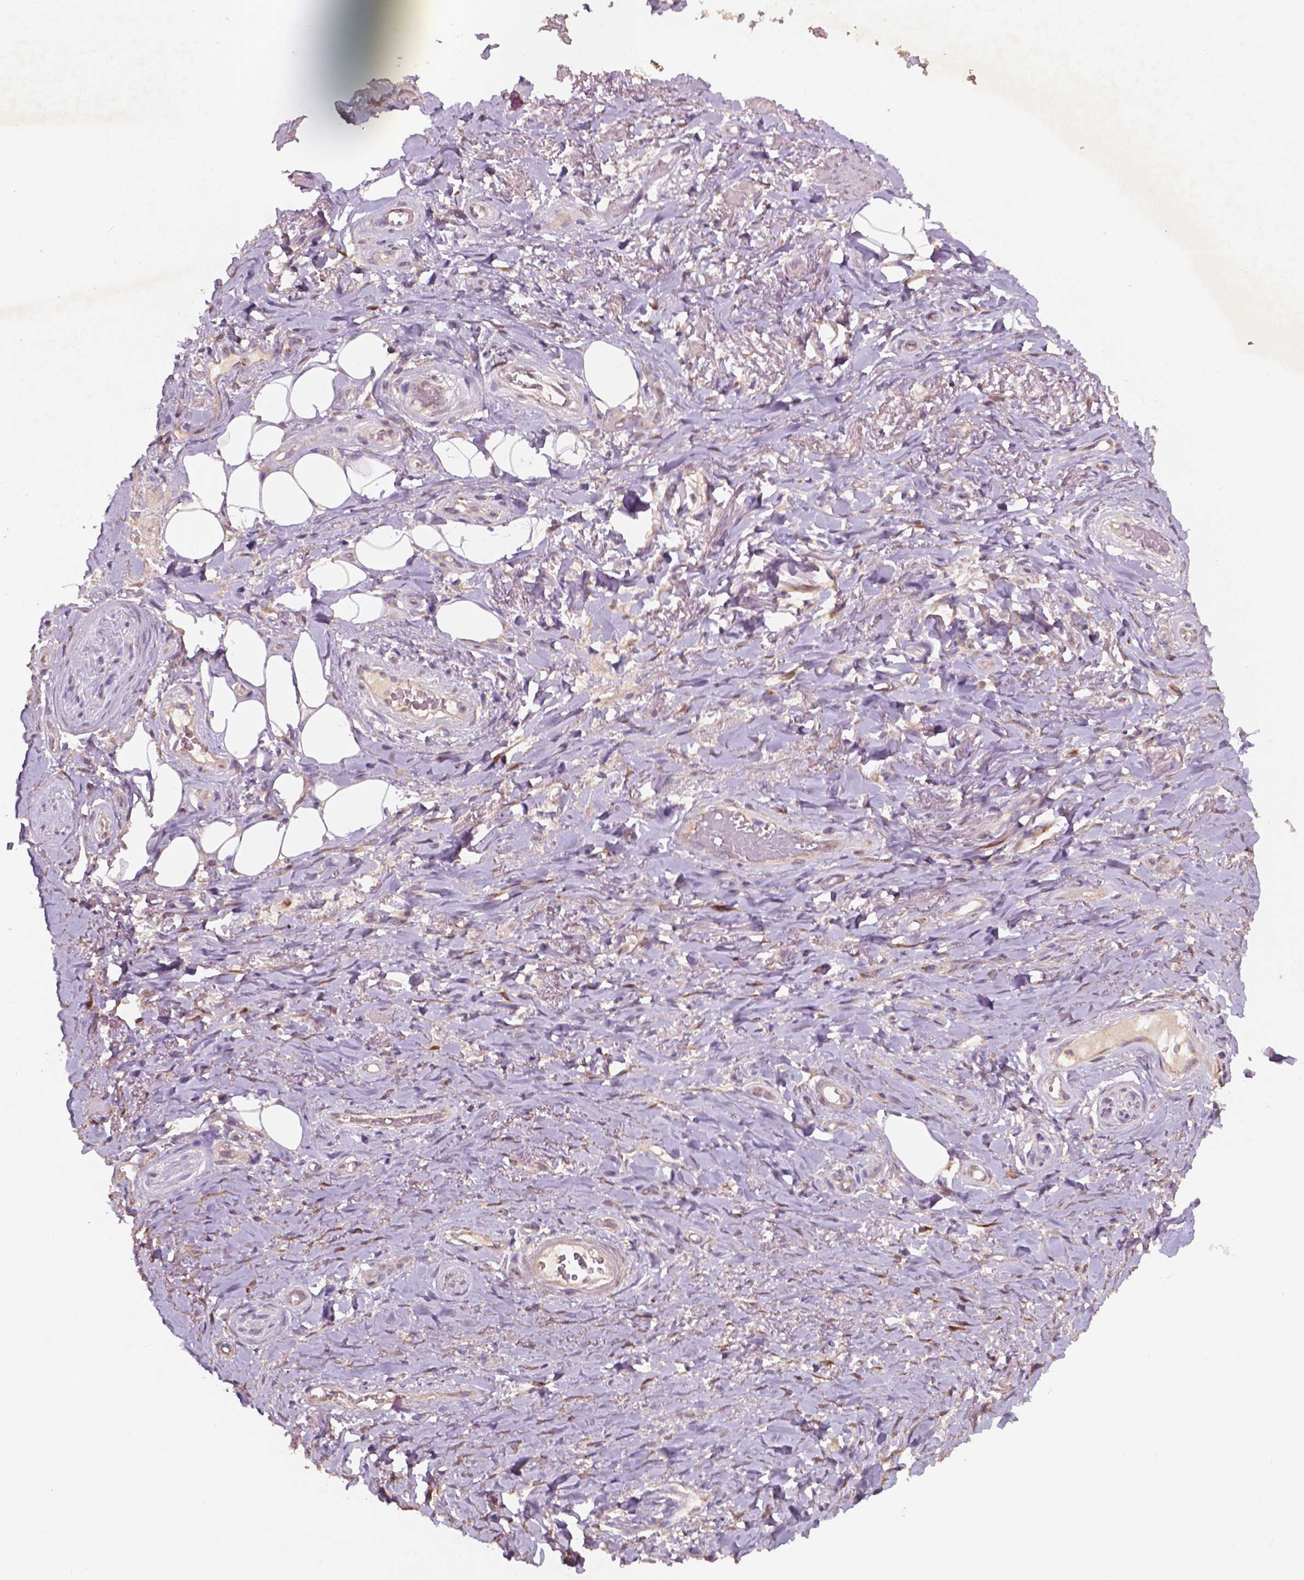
{"staining": {"intensity": "weak", "quantity": "25%-75%", "location": "cytoplasmic/membranous"}, "tissue": "adipose tissue", "cell_type": "Adipocytes", "image_type": "normal", "snomed": [{"axis": "morphology", "description": "Normal tissue, NOS"}, {"axis": "topography", "description": "Anal"}, {"axis": "topography", "description": "Peripheral nerve tissue"}], "caption": "The immunohistochemical stain highlights weak cytoplasmic/membranous positivity in adipocytes of benign adipose tissue. The protein is stained brown, and the nuclei are stained in blue (DAB (3,3'-diaminobenzidine) IHC with brightfield microscopy, high magnification).", "gene": "CHPT1", "patient": {"sex": "male", "age": 53}}